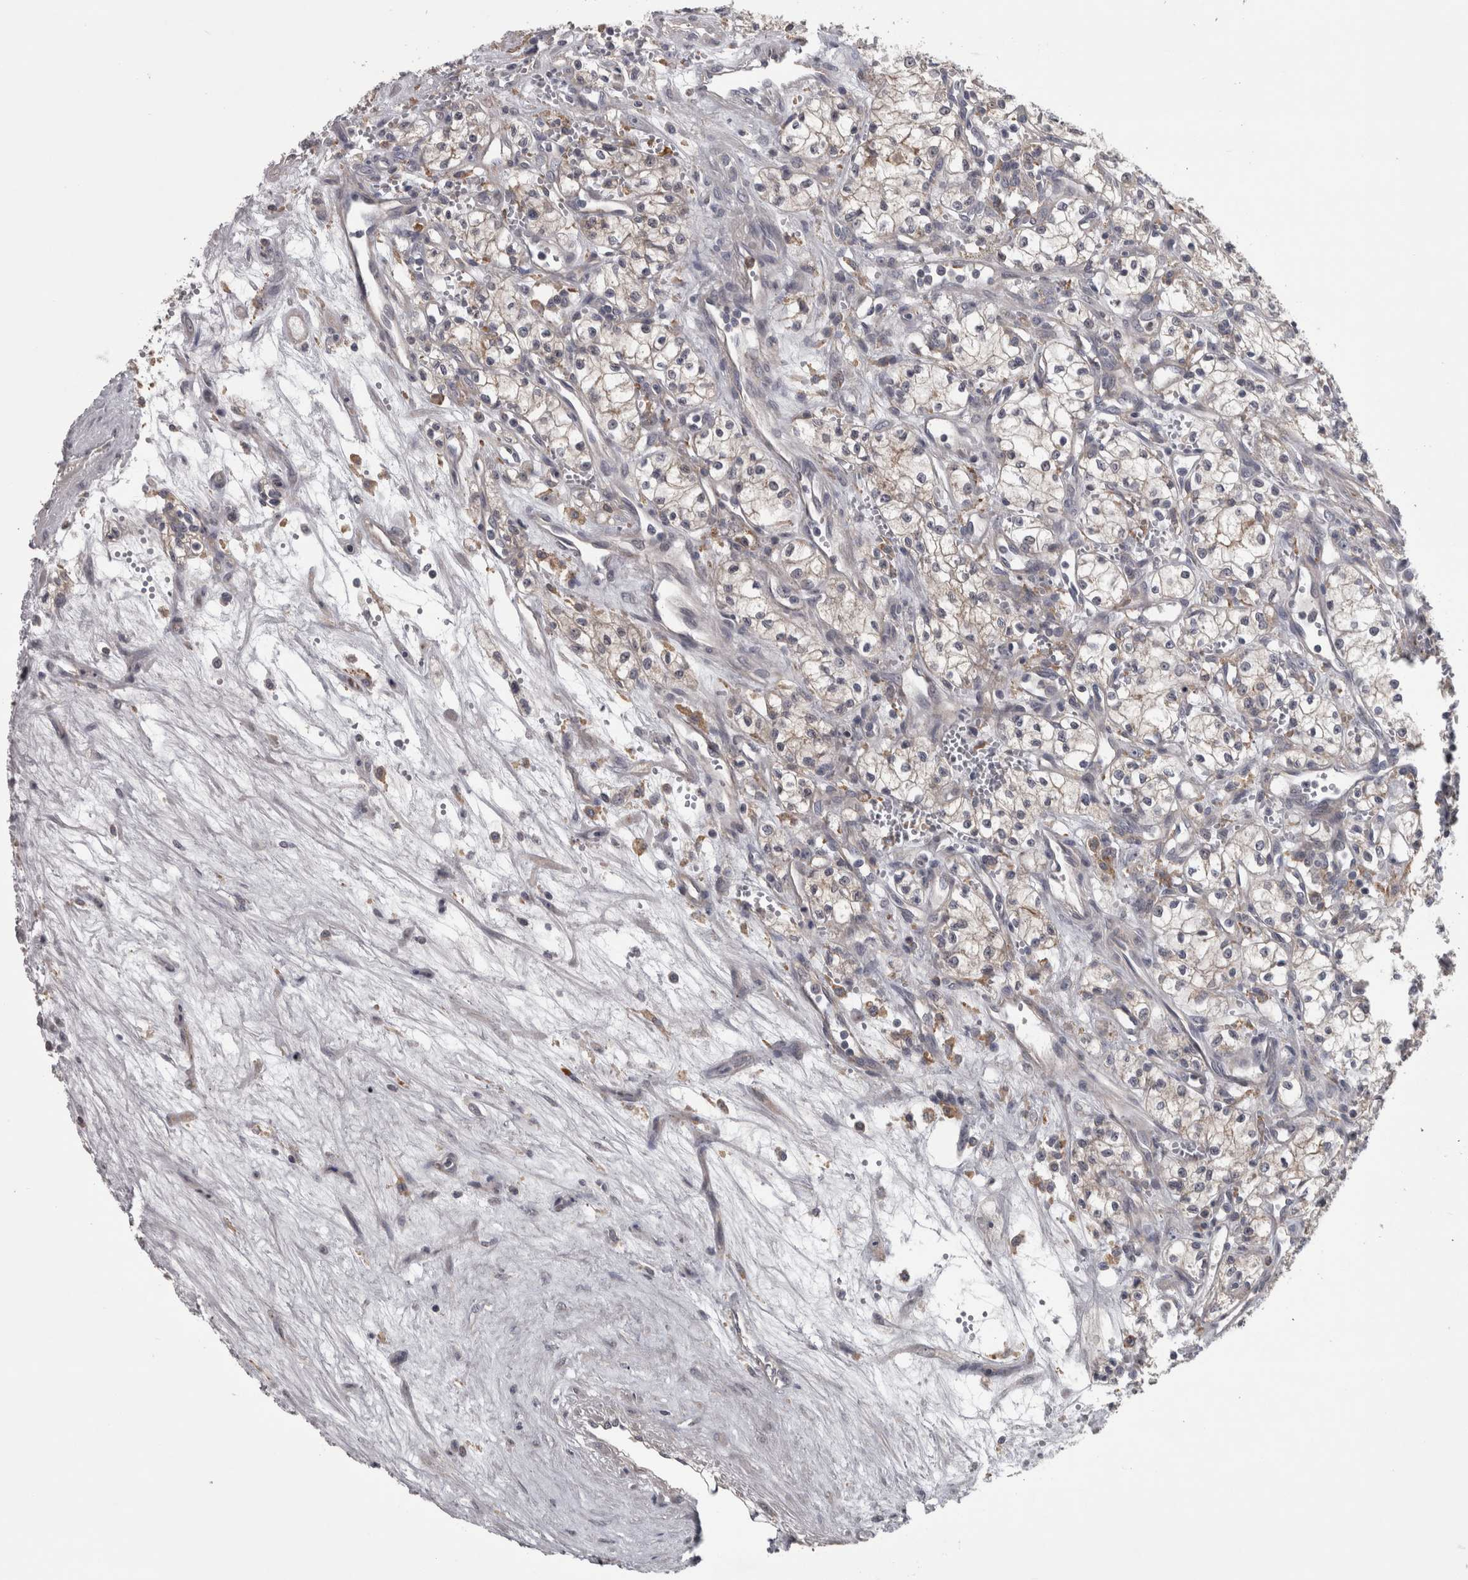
{"staining": {"intensity": "negative", "quantity": "none", "location": "none"}, "tissue": "renal cancer", "cell_type": "Tumor cells", "image_type": "cancer", "snomed": [{"axis": "morphology", "description": "Adenocarcinoma, NOS"}, {"axis": "topography", "description": "Kidney"}], "caption": "High power microscopy image of an immunohistochemistry (IHC) photomicrograph of adenocarcinoma (renal), revealing no significant staining in tumor cells.", "gene": "PRKCI", "patient": {"sex": "male", "age": 59}}